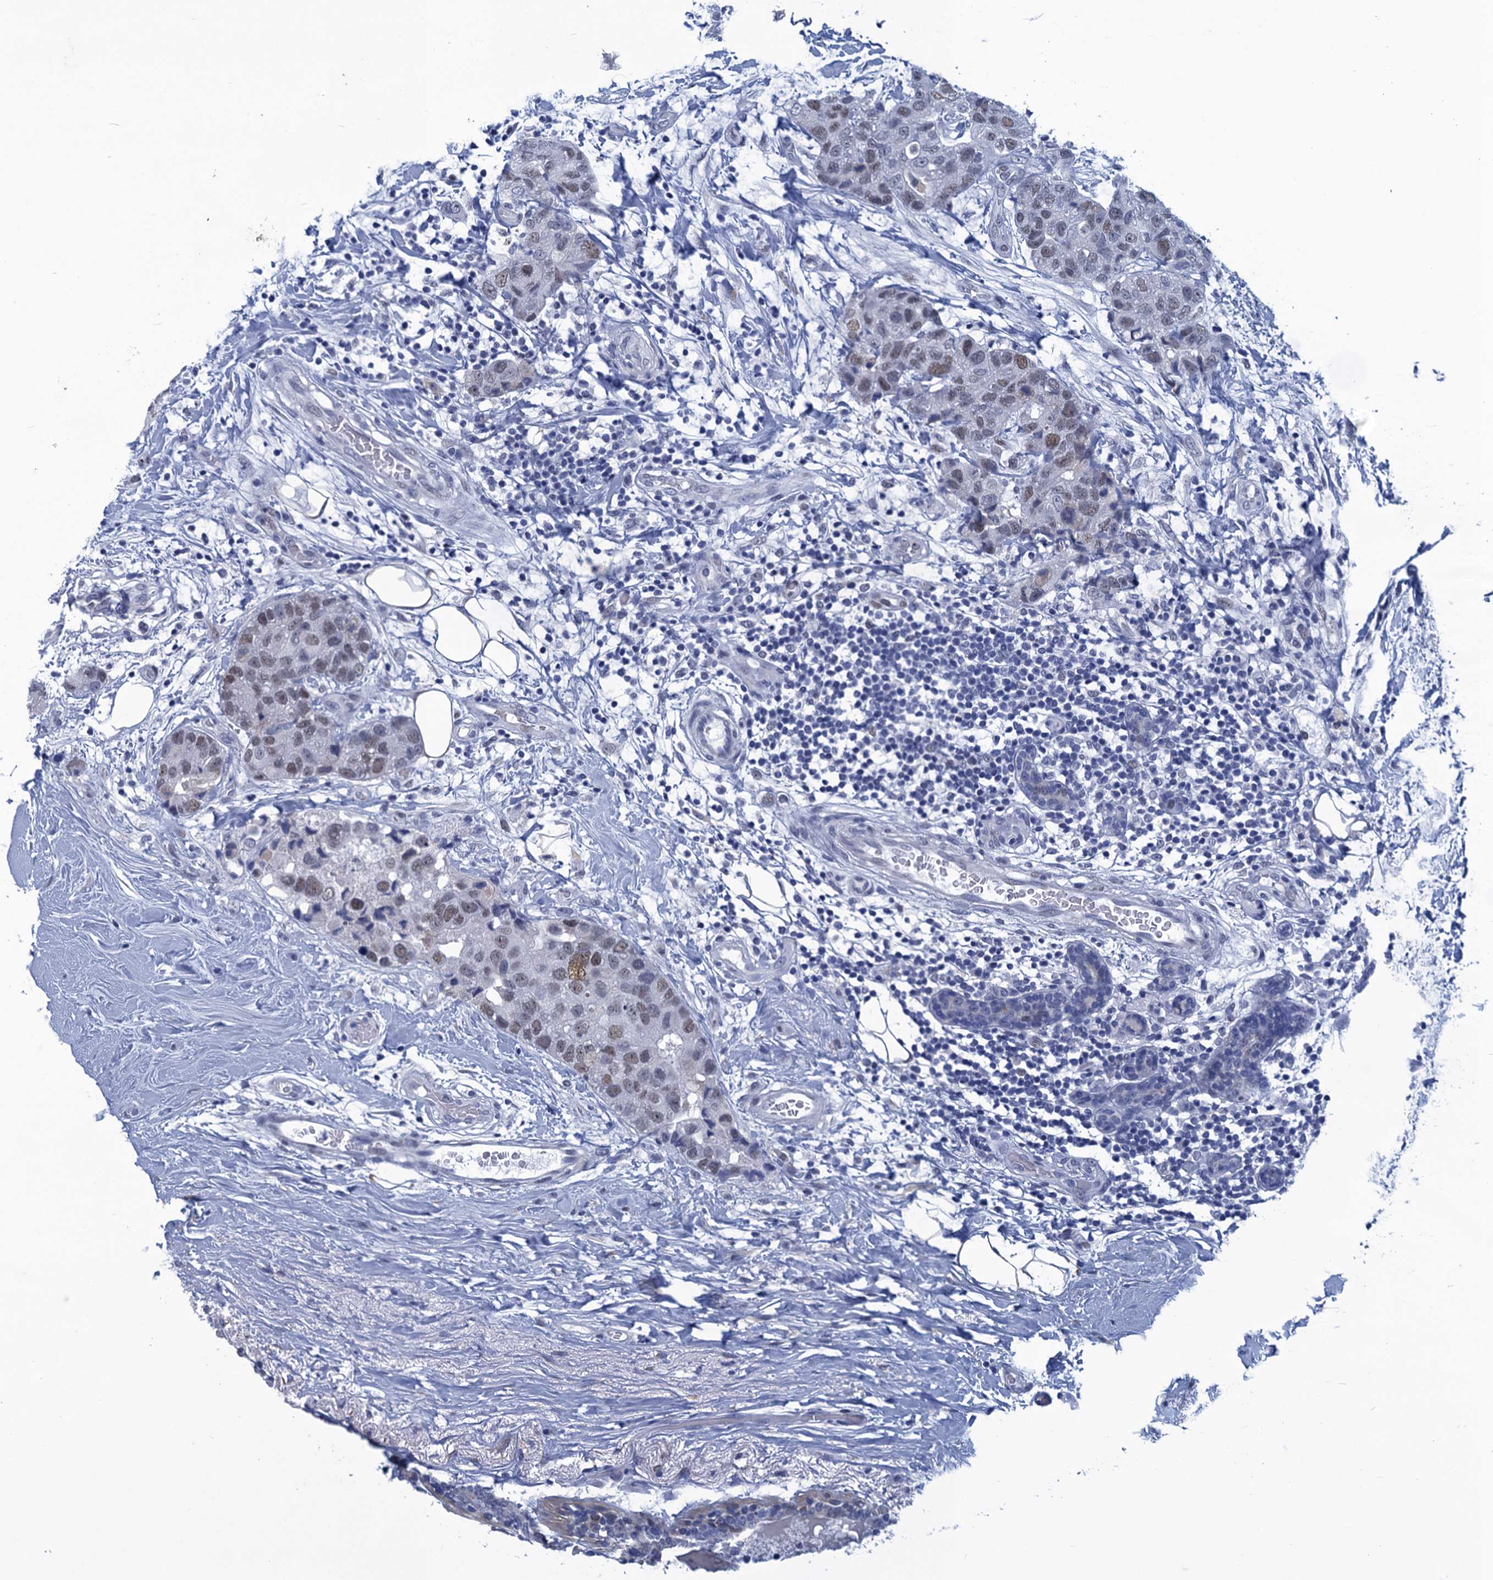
{"staining": {"intensity": "moderate", "quantity": "<25%", "location": "nuclear"}, "tissue": "breast cancer", "cell_type": "Tumor cells", "image_type": "cancer", "snomed": [{"axis": "morphology", "description": "Duct carcinoma"}, {"axis": "topography", "description": "Breast"}], "caption": "Protein analysis of intraductal carcinoma (breast) tissue displays moderate nuclear staining in about <25% of tumor cells.", "gene": "GINS3", "patient": {"sex": "female", "age": 62}}